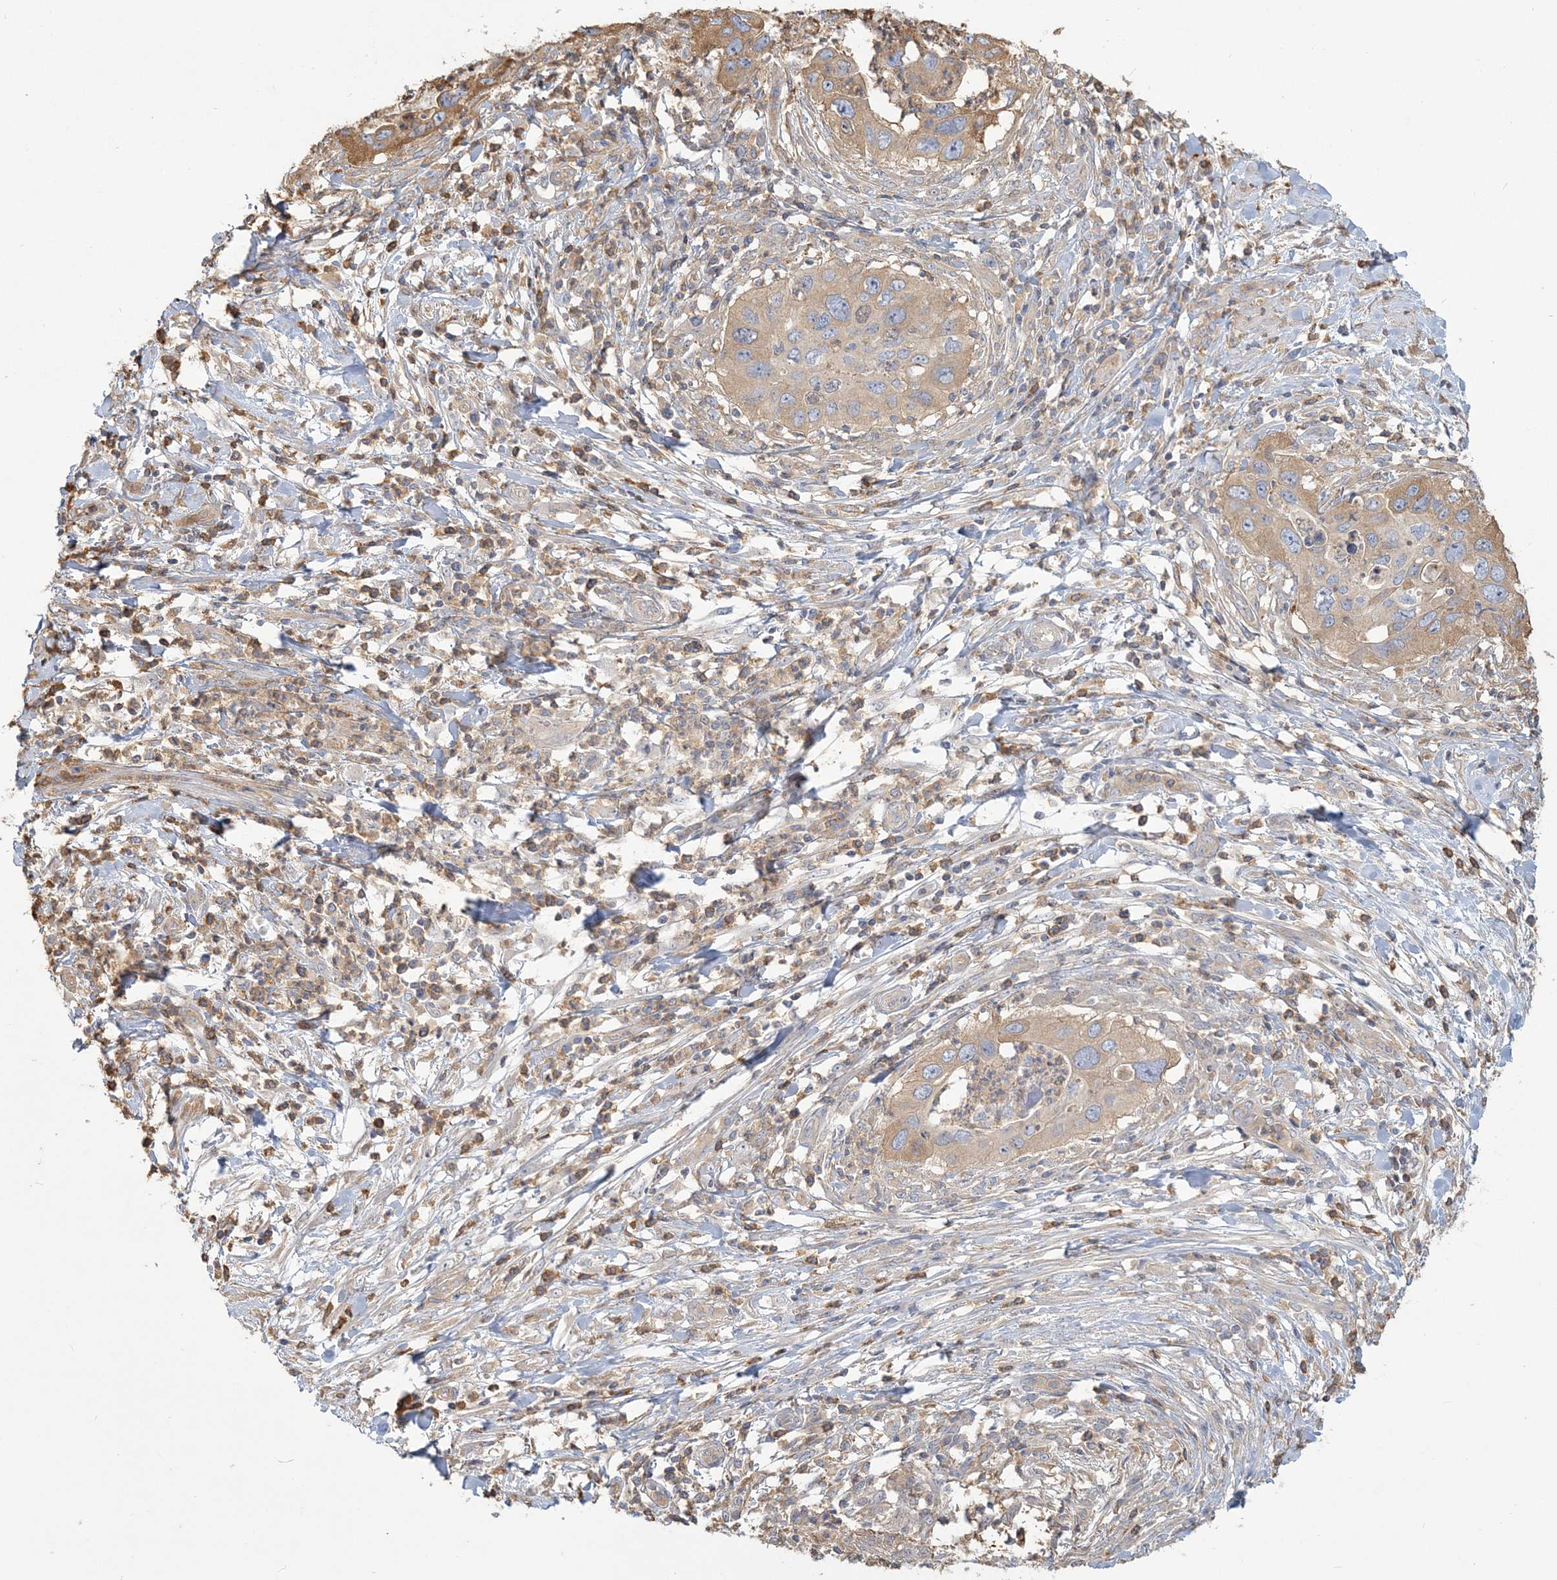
{"staining": {"intensity": "weak", "quantity": ">75%", "location": "cytoplasmic/membranous"}, "tissue": "cervical cancer", "cell_type": "Tumor cells", "image_type": "cancer", "snomed": [{"axis": "morphology", "description": "Squamous cell carcinoma, NOS"}, {"axis": "topography", "description": "Cervix"}], "caption": "Cervical cancer (squamous cell carcinoma) was stained to show a protein in brown. There is low levels of weak cytoplasmic/membranous staining in approximately >75% of tumor cells.", "gene": "ANKS1A", "patient": {"sex": "female", "age": 38}}